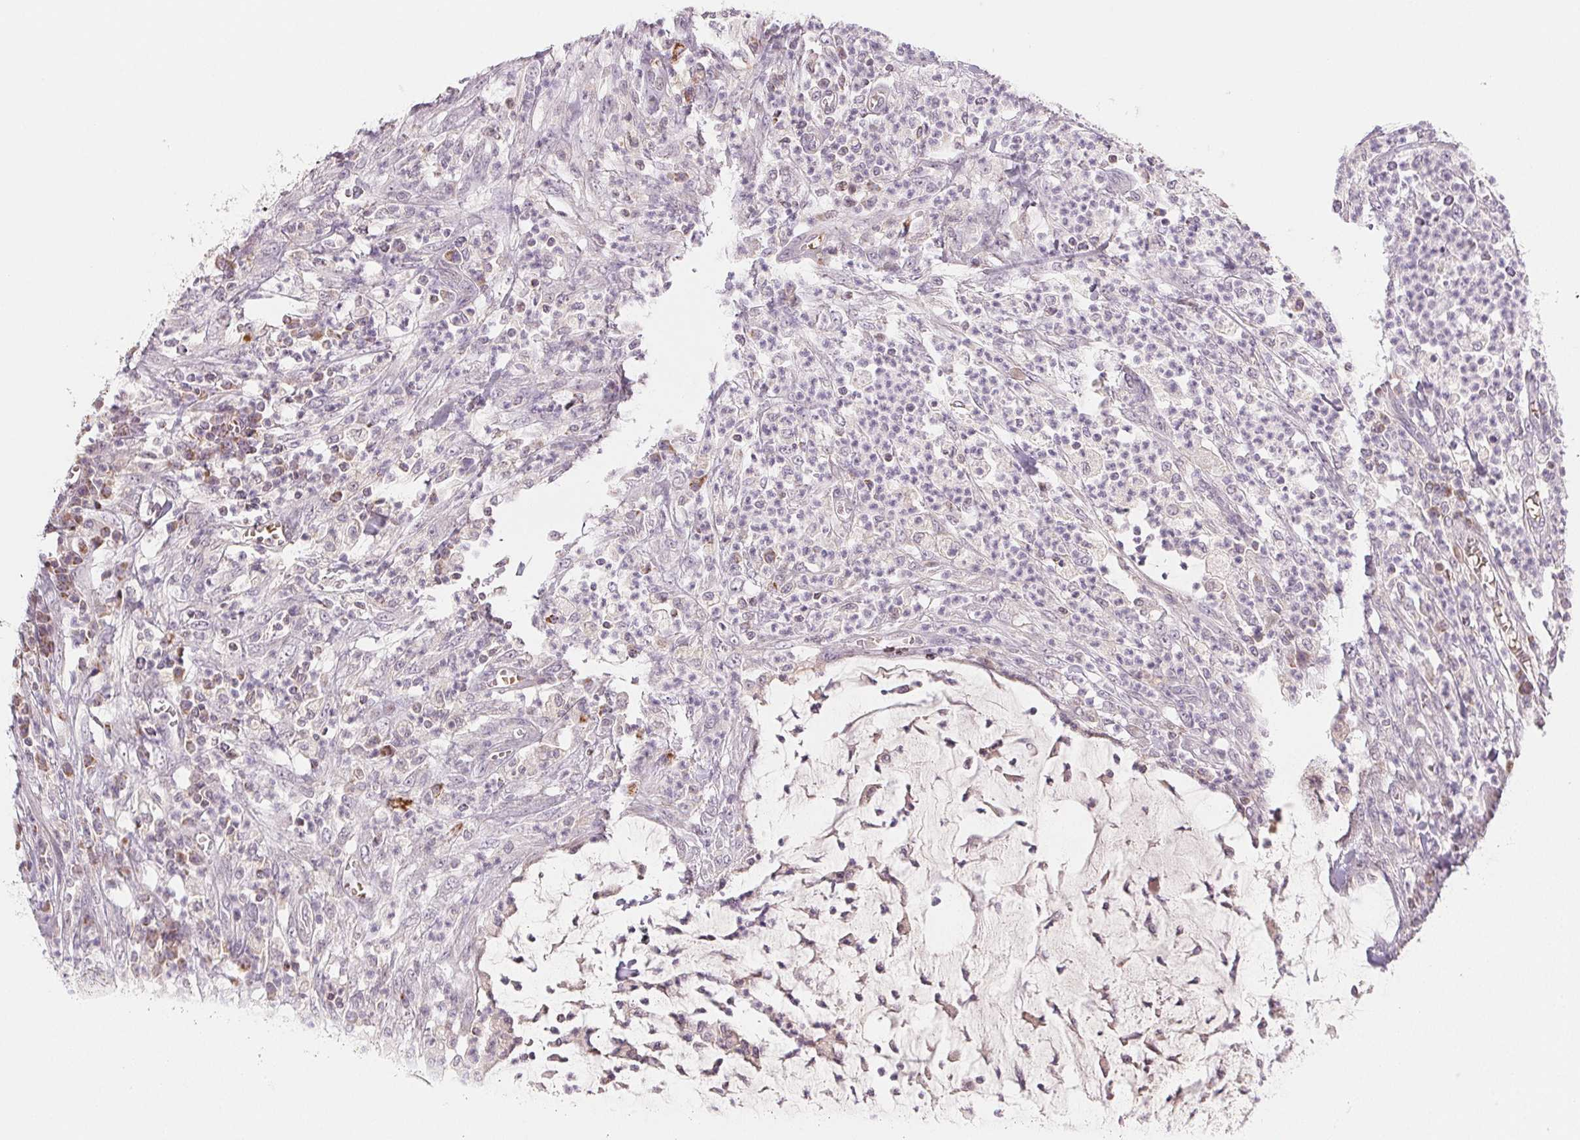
{"staining": {"intensity": "moderate", "quantity": "<25%", "location": "cytoplasmic/membranous"}, "tissue": "colorectal cancer", "cell_type": "Tumor cells", "image_type": "cancer", "snomed": [{"axis": "morphology", "description": "Adenocarcinoma, NOS"}, {"axis": "topography", "description": "Colon"}], "caption": "Brown immunohistochemical staining in colorectal cancer (adenocarcinoma) displays moderate cytoplasmic/membranous positivity in about <25% of tumor cells.", "gene": "HINT2", "patient": {"sex": "male", "age": 65}}